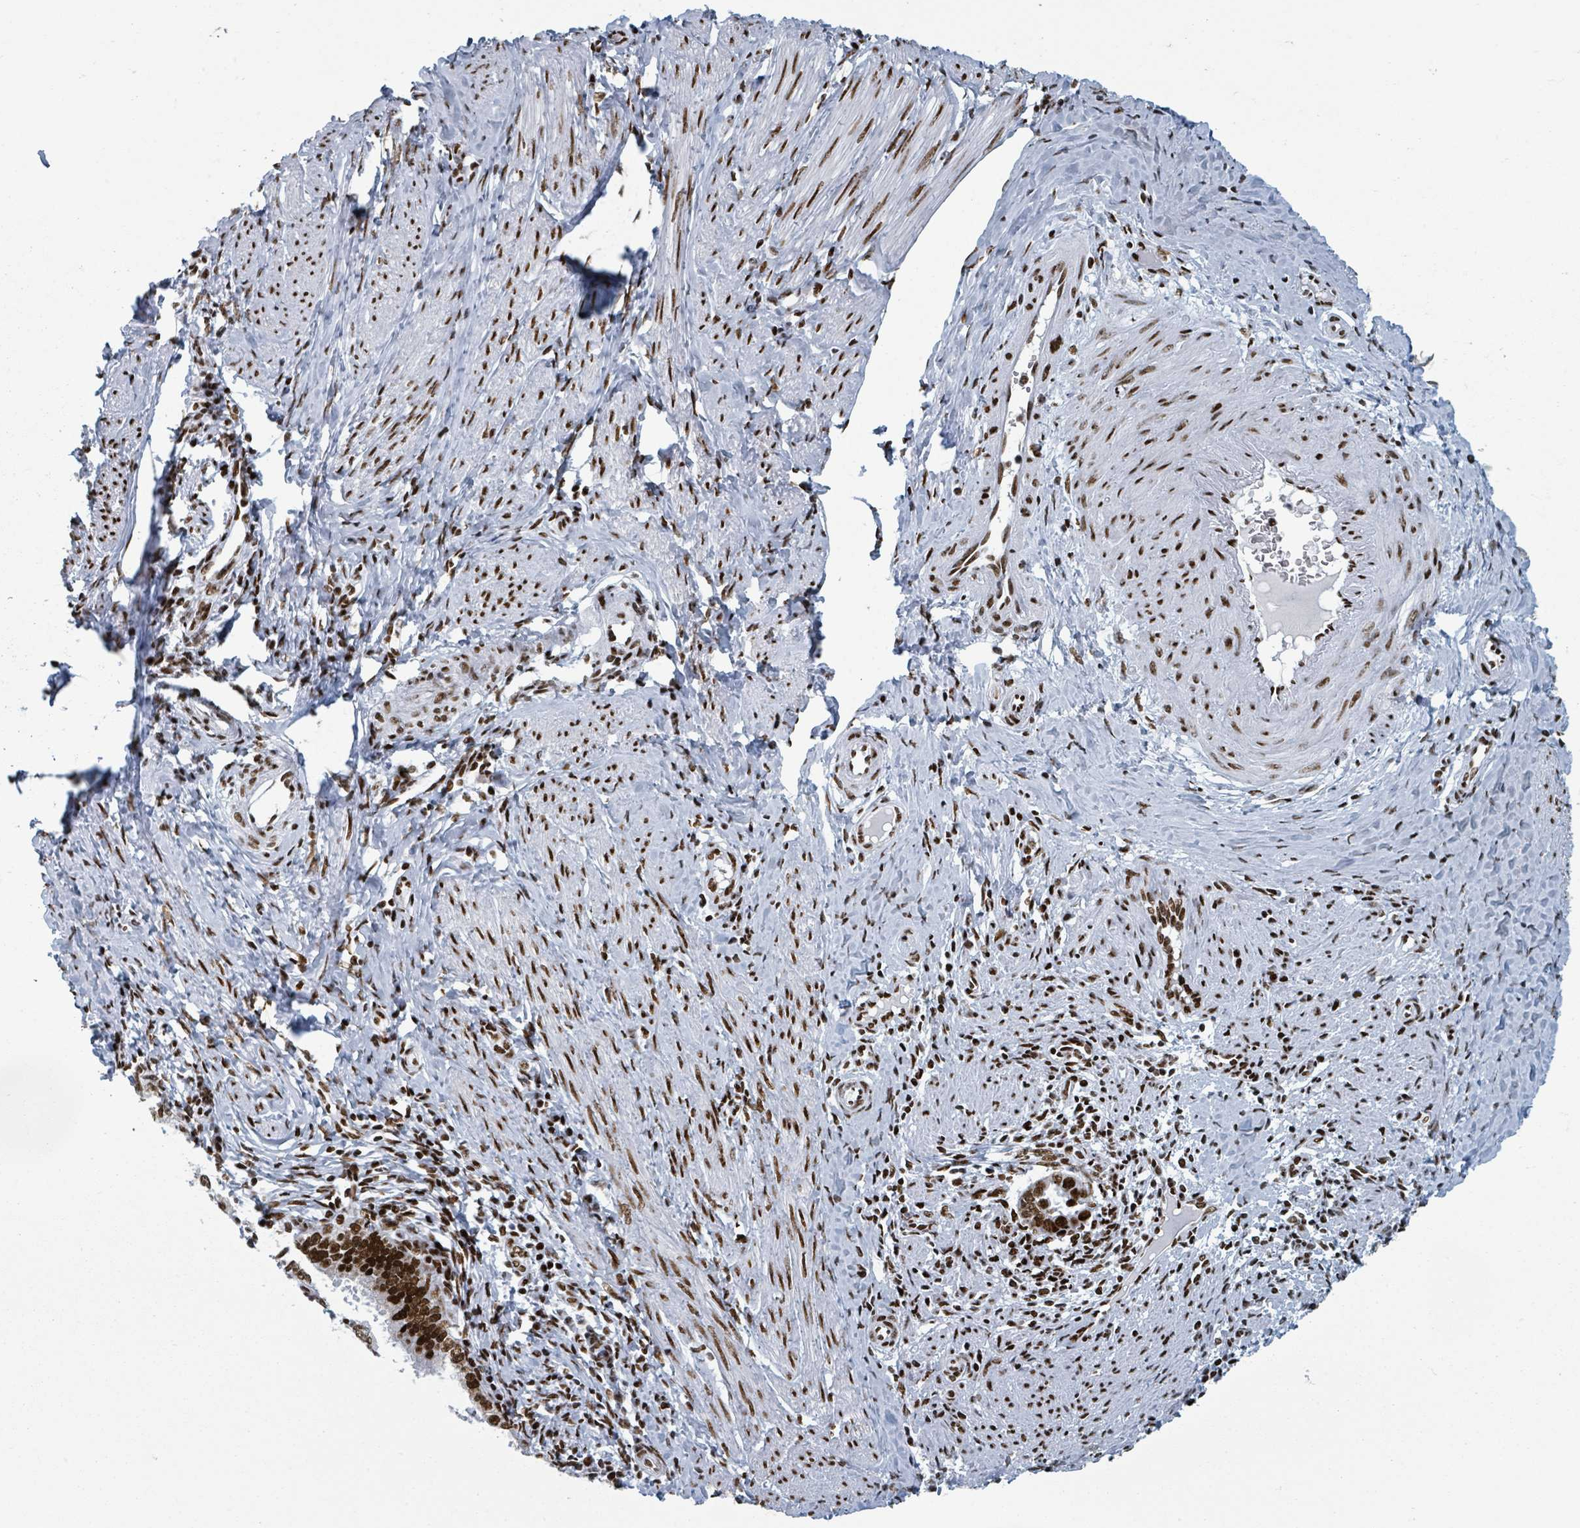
{"staining": {"intensity": "strong", "quantity": ">75%", "location": "nuclear"}, "tissue": "cervical cancer", "cell_type": "Tumor cells", "image_type": "cancer", "snomed": [{"axis": "morphology", "description": "Adenocarcinoma, NOS"}, {"axis": "topography", "description": "Cervix"}], "caption": "A micrograph showing strong nuclear expression in about >75% of tumor cells in cervical adenocarcinoma, as visualized by brown immunohistochemical staining.", "gene": "DHX16", "patient": {"sex": "female", "age": 36}}